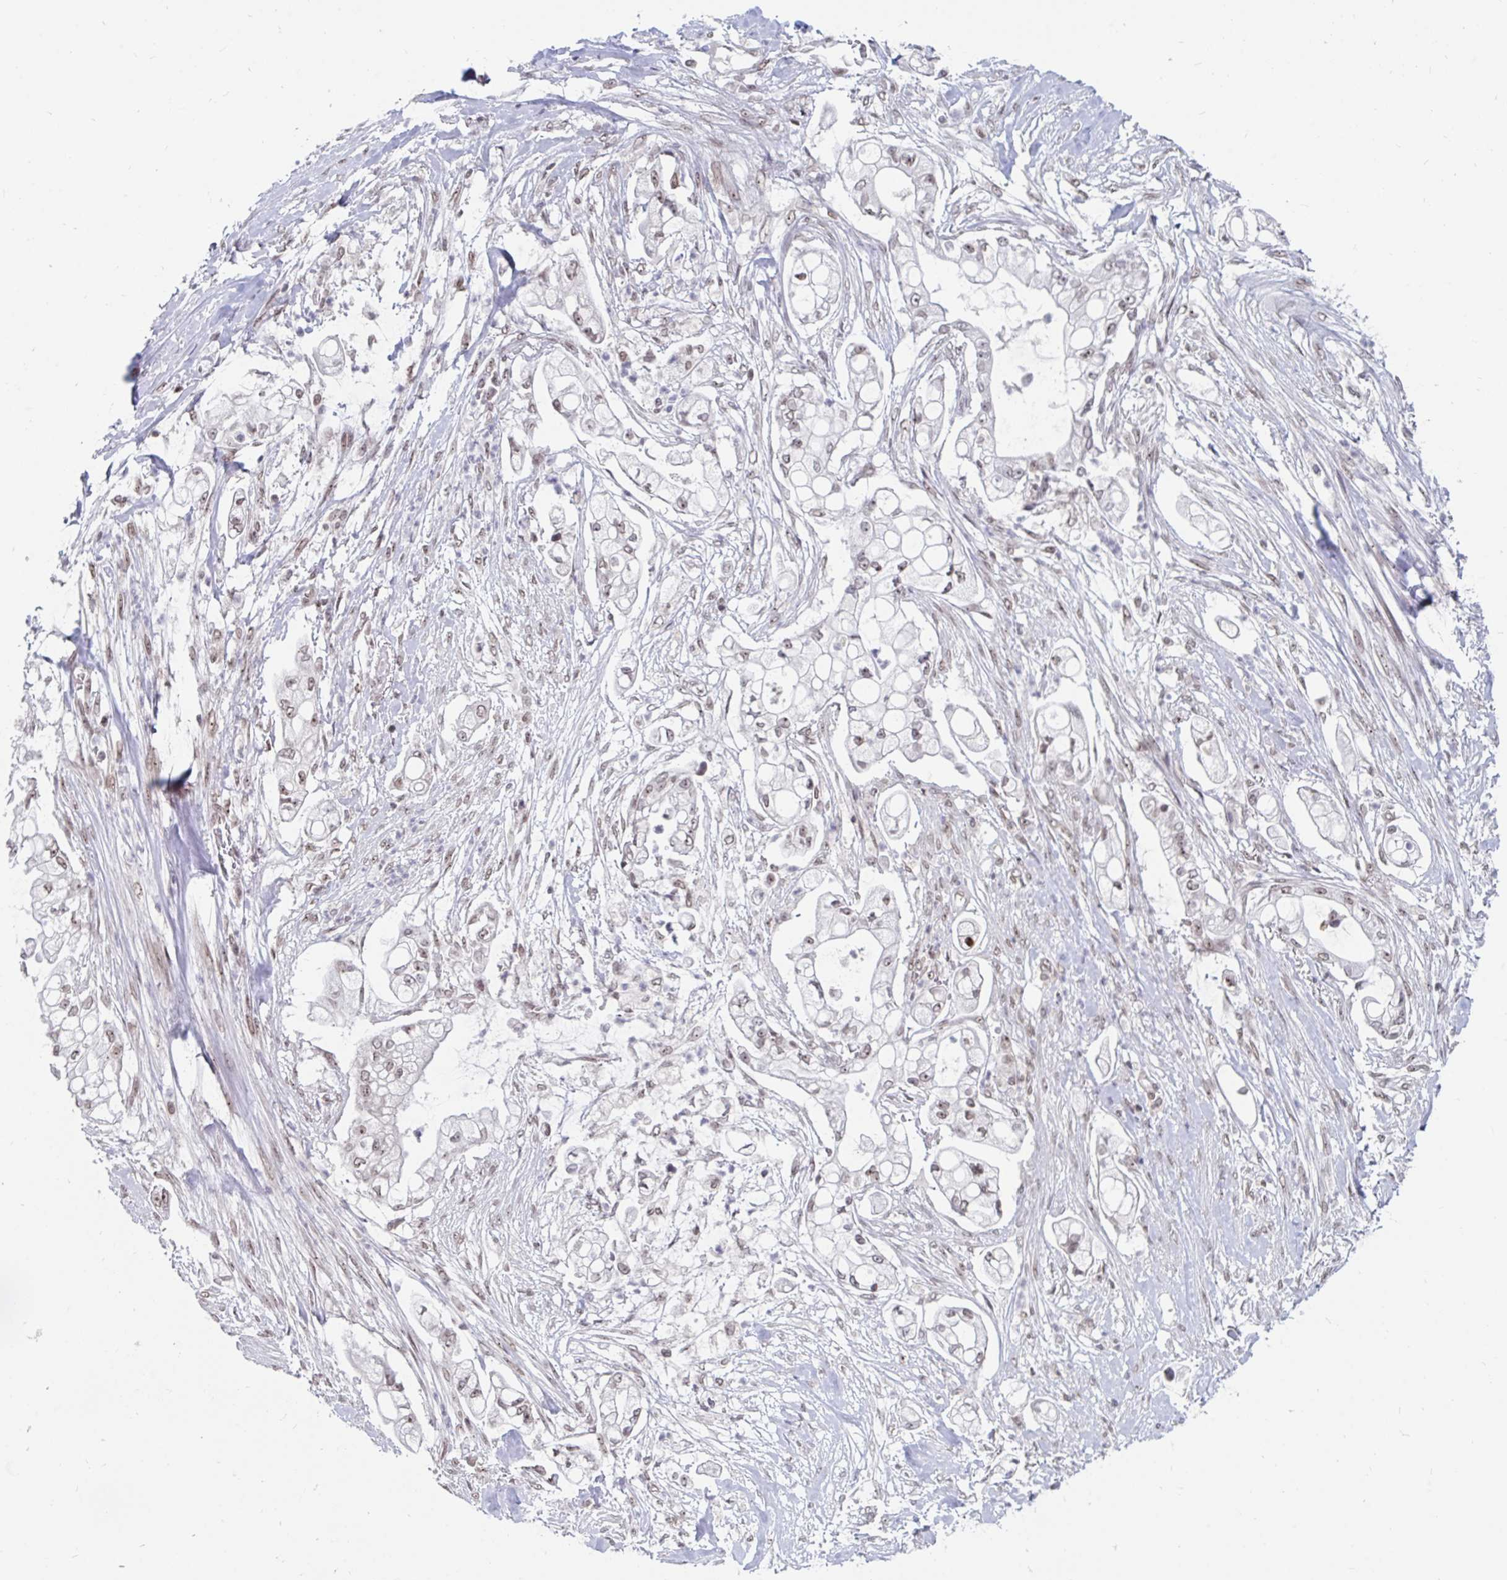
{"staining": {"intensity": "moderate", "quantity": "25%-75%", "location": "nuclear"}, "tissue": "pancreatic cancer", "cell_type": "Tumor cells", "image_type": "cancer", "snomed": [{"axis": "morphology", "description": "Adenocarcinoma, NOS"}, {"axis": "topography", "description": "Pancreas"}], "caption": "About 25%-75% of tumor cells in pancreatic cancer (adenocarcinoma) reveal moderate nuclear protein staining as visualized by brown immunohistochemical staining.", "gene": "TRIP12", "patient": {"sex": "female", "age": 69}}